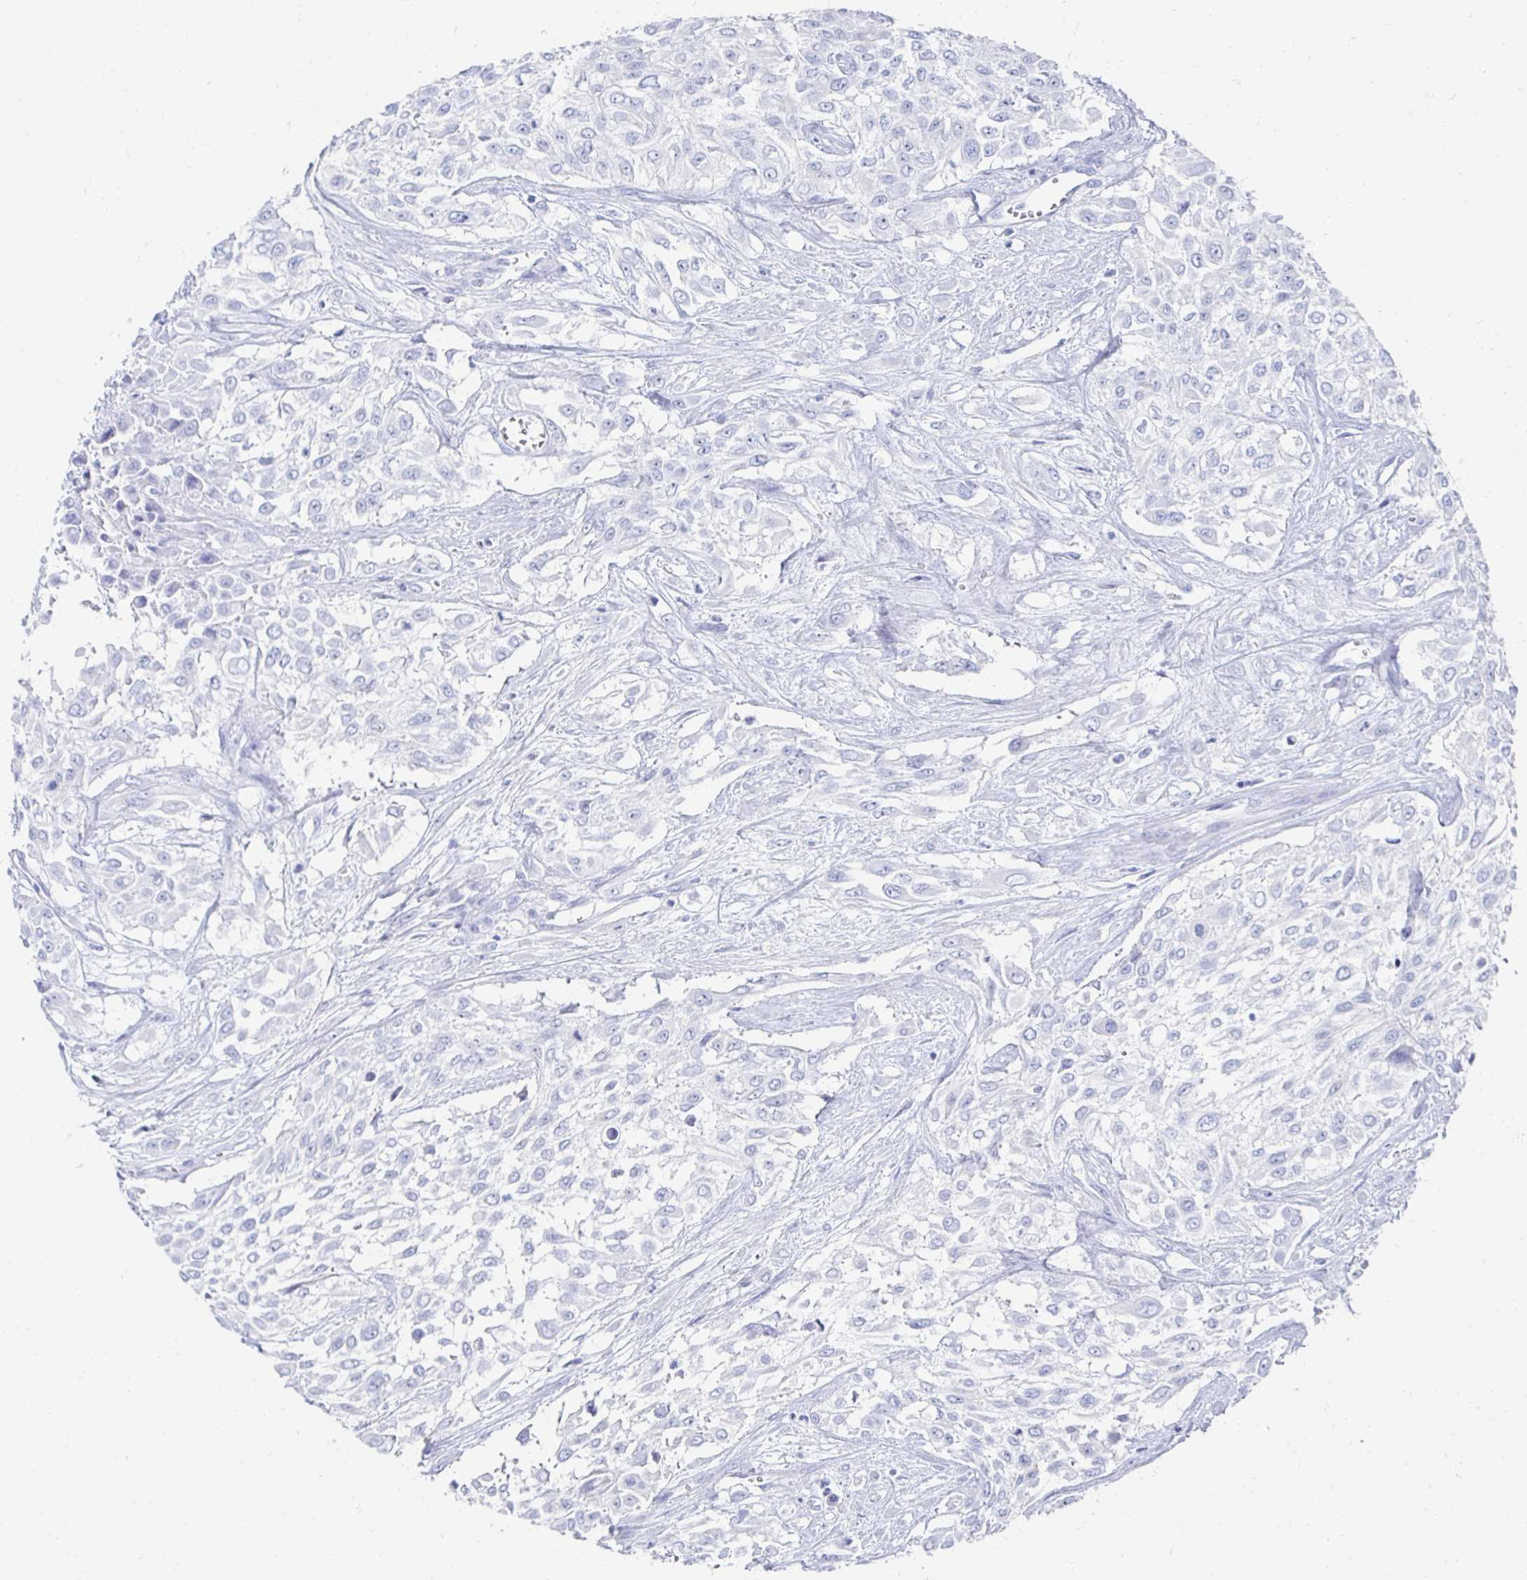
{"staining": {"intensity": "negative", "quantity": "none", "location": "none"}, "tissue": "urothelial cancer", "cell_type": "Tumor cells", "image_type": "cancer", "snomed": [{"axis": "morphology", "description": "Urothelial carcinoma, High grade"}, {"axis": "topography", "description": "Urinary bladder"}], "caption": "Human urothelial cancer stained for a protein using immunohistochemistry displays no expression in tumor cells.", "gene": "CST6", "patient": {"sex": "male", "age": 57}}